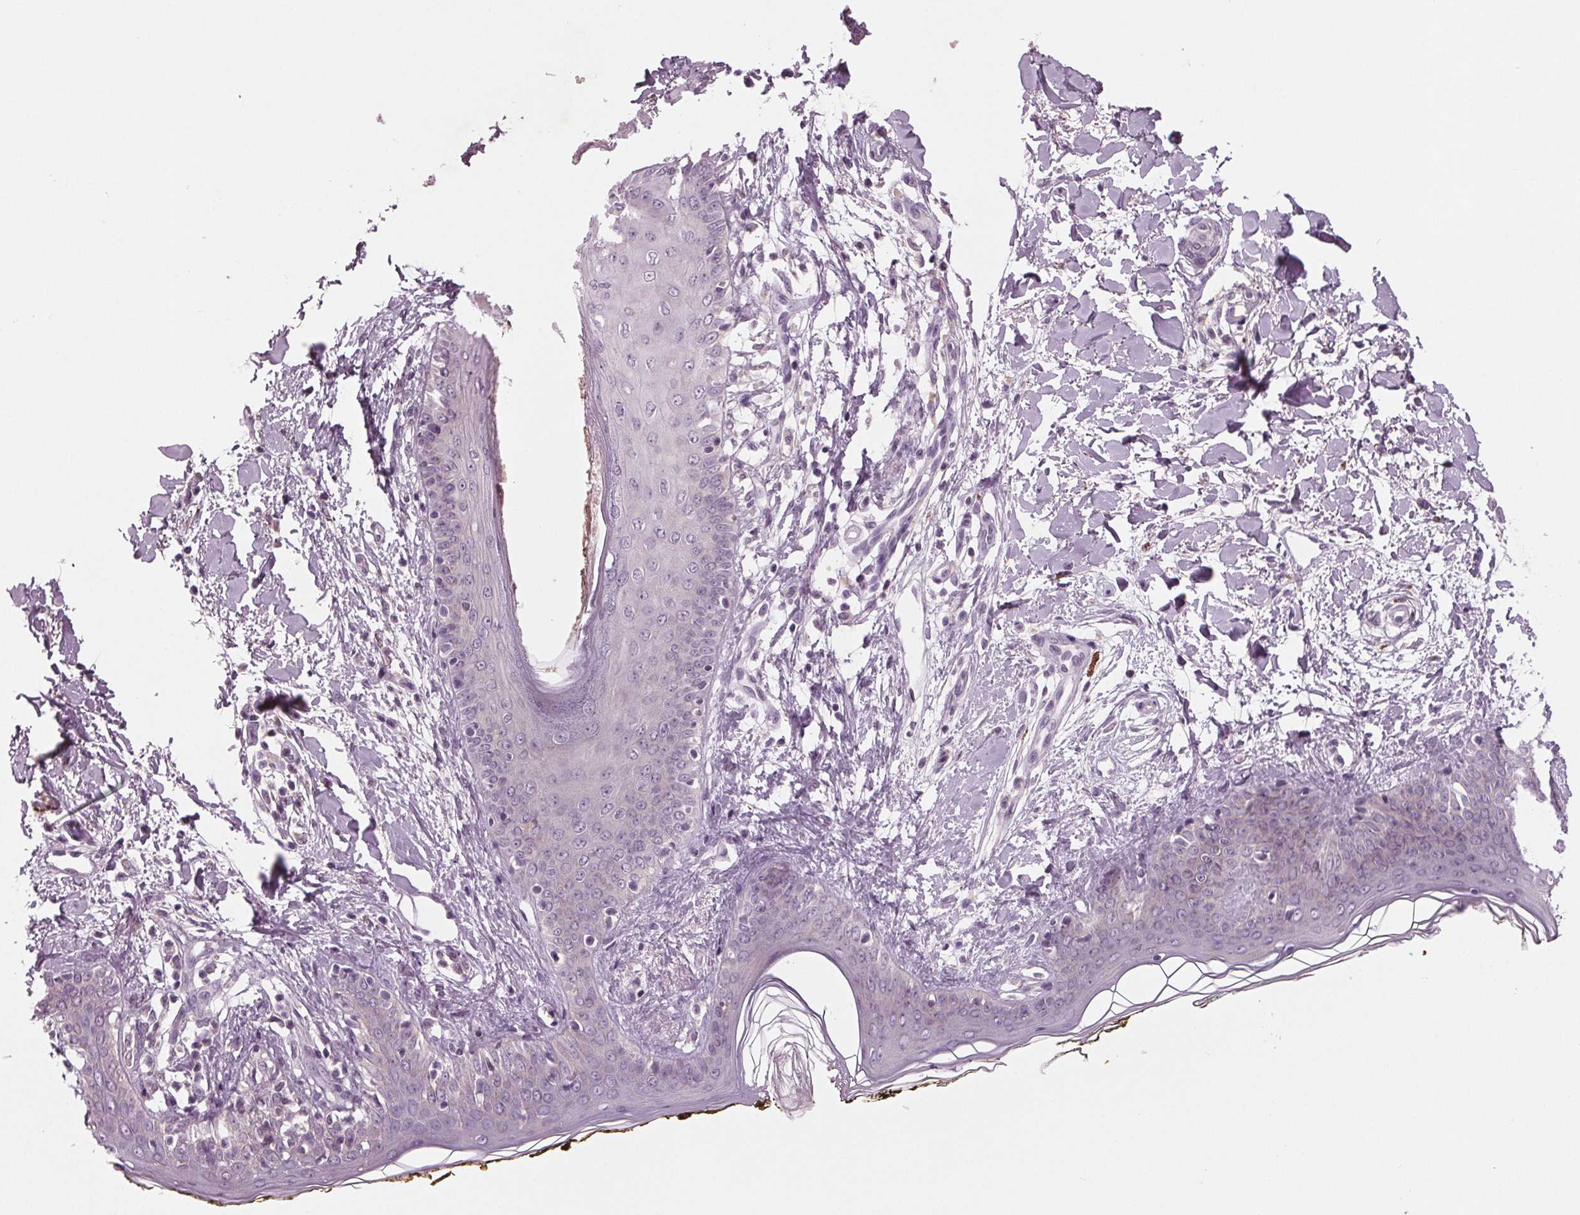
{"staining": {"intensity": "negative", "quantity": "none", "location": "none"}, "tissue": "skin", "cell_type": "Fibroblasts", "image_type": "normal", "snomed": [{"axis": "morphology", "description": "Normal tissue, NOS"}, {"axis": "topography", "description": "Skin"}], "caption": "Immunohistochemistry photomicrograph of normal skin stained for a protein (brown), which shows no staining in fibroblasts.", "gene": "BHLHE22", "patient": {"sex": "female", "age": 34}}